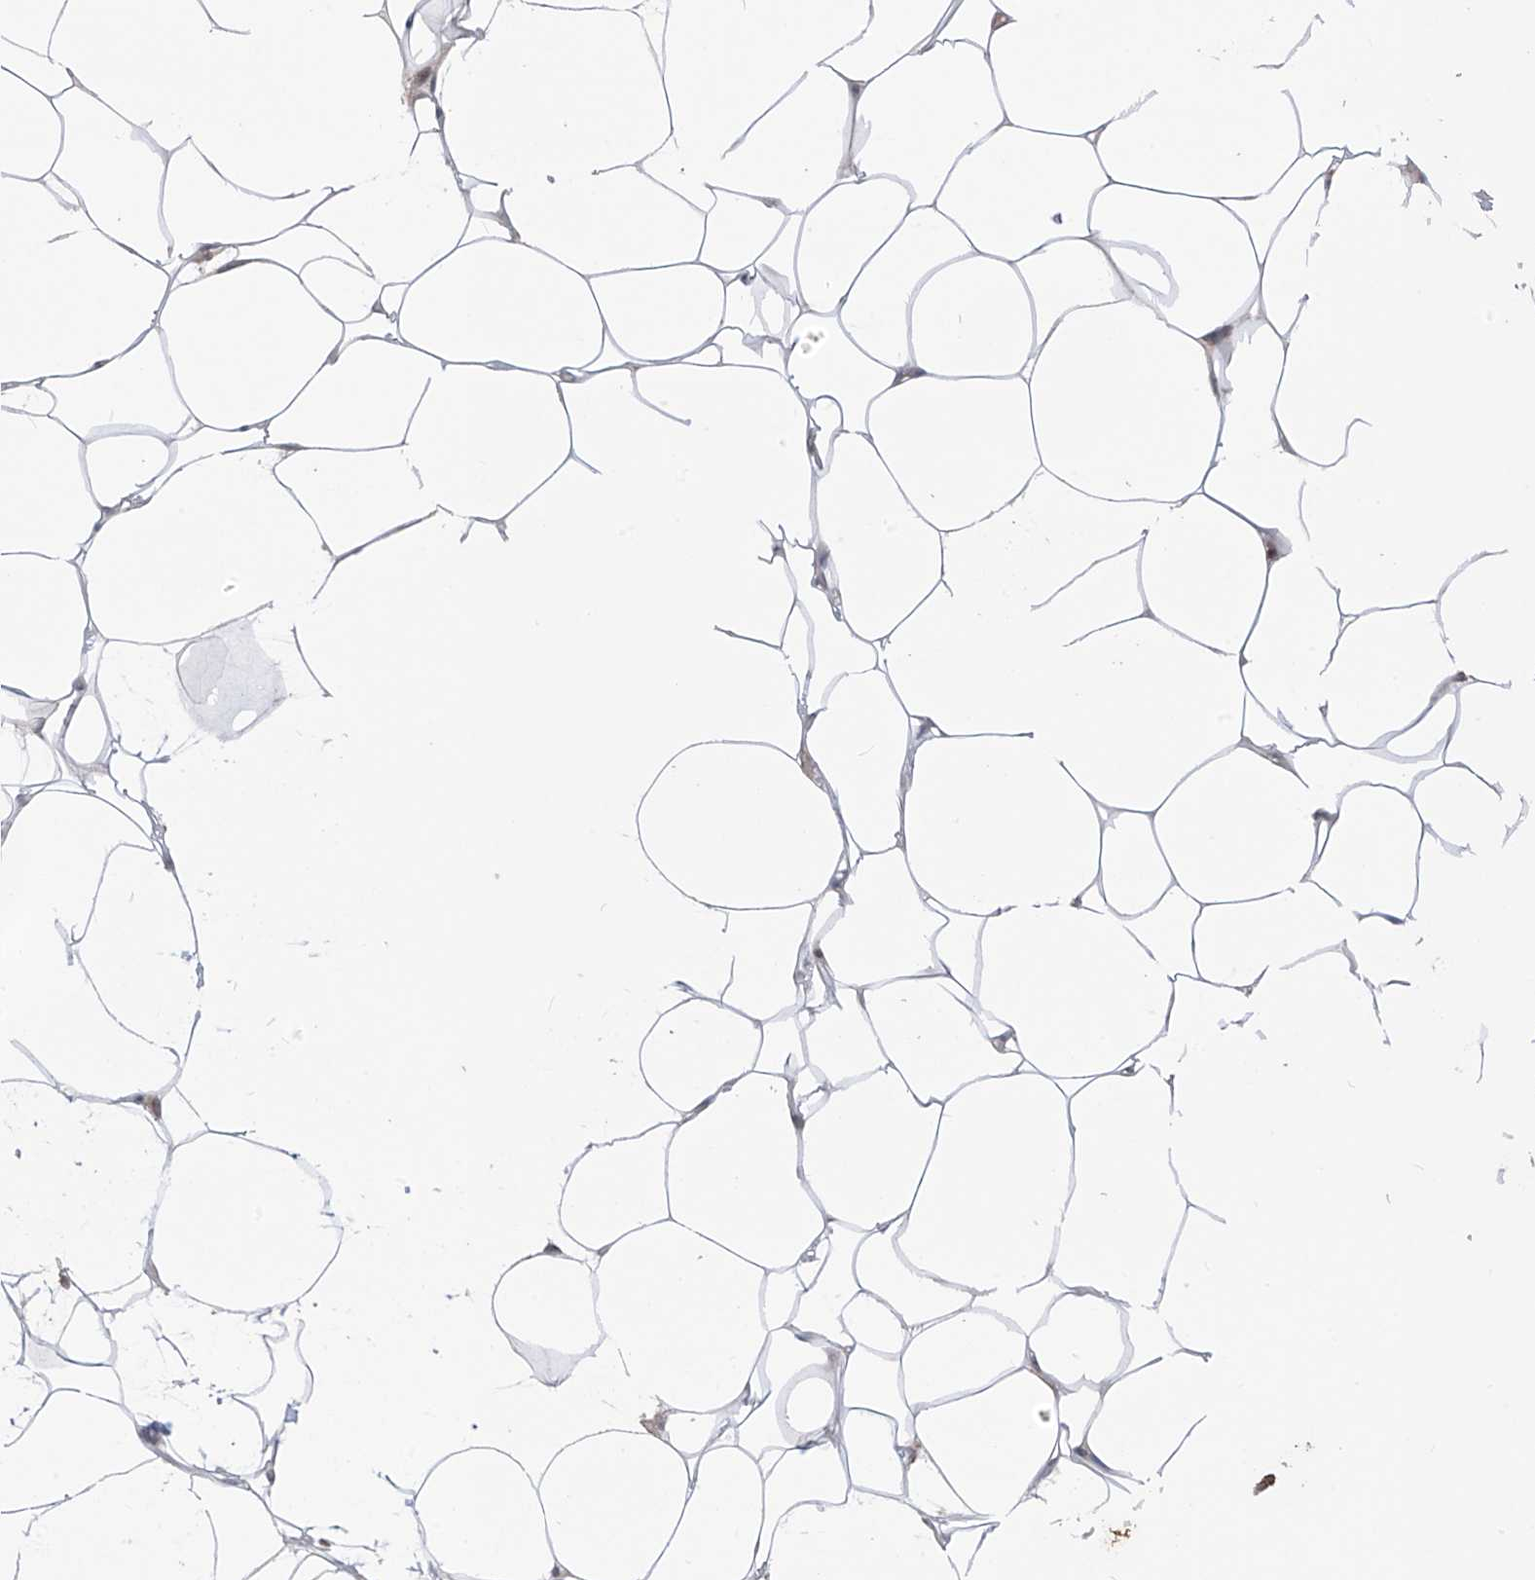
{"staining": {"intensity": "negative", "quantity": "none", "location": "none"}, "tissue": "adipose tissue", "cell_type": "Adipocytes", "image_type": "normal", "snomed": [{"axis": "morphology", "description": "Normal tissue, NOS"}, {"axis": "topography", "description": "Breast"}], "caption": "The immunohistochemistry (IHC) histopathology image has no significant positivity in adipocytes of adipose tissue. (DAB immunohistochemistry visualized using brightfield microscopy, high magnification).", "gene": "LRRC74A", "patient": {"sex": "female", "age": 23}}